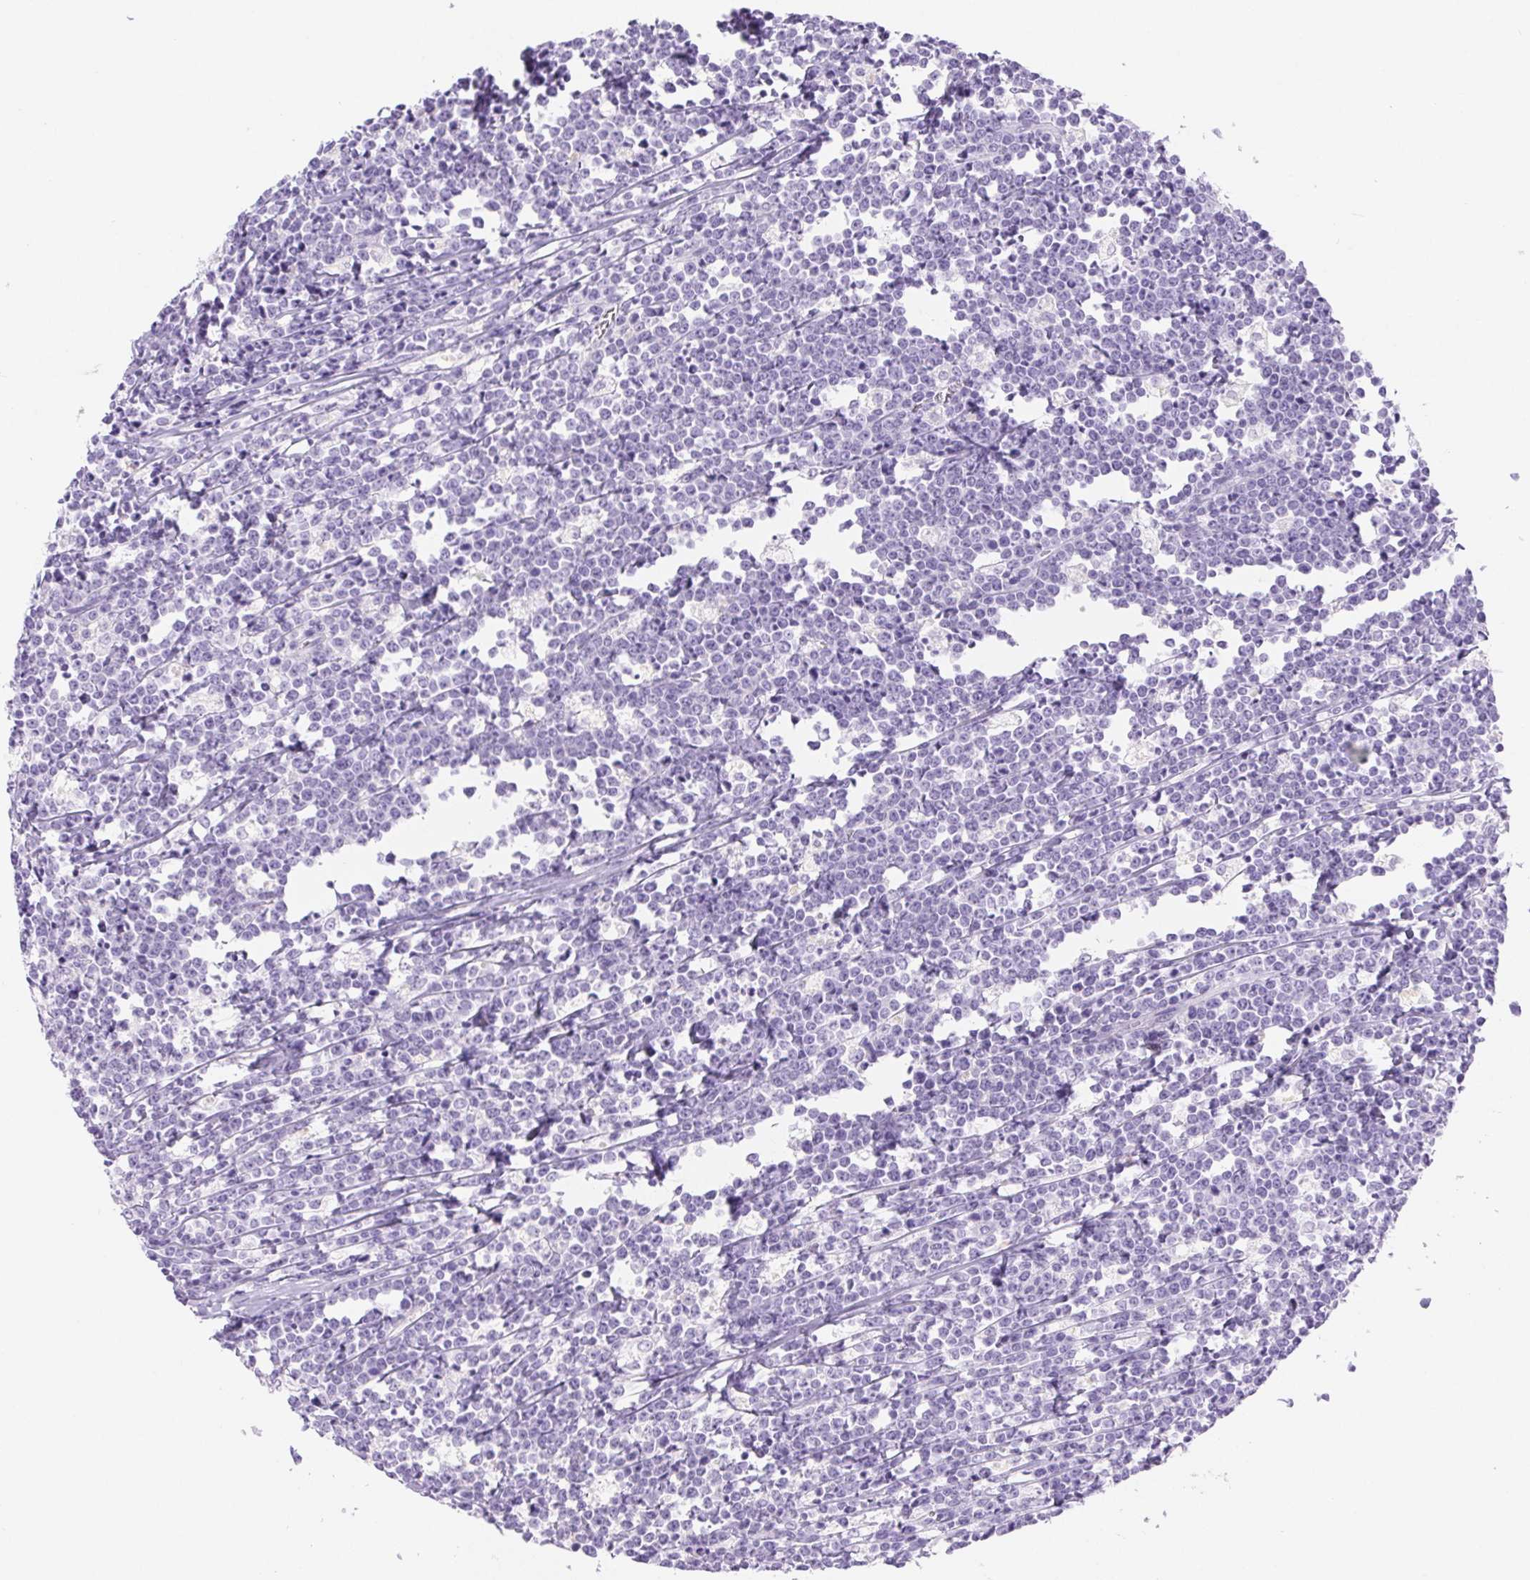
{"staining": {"intensity": "negative", "quantity": "none", "location": "none"}, "tissue": "lymphoma", "cell_type": "Tumor cells", "image_type": "cancer", "snomed": [{"axis": "morphology", "description": "Malignant lymphoma, non-Hodgkin's type, High grade"}, {"axis": "topography", "description": "Small intestine"}], "caption": "This photomicrograph is of lymphoma stained with IHC to label a protein in brown with the nuclei are counter-stained blue. There is no positivity in tumor cells. (Brightfield microscopy of DAB (3,3'-diaminobenzidine) IHC at high magnification).", "gene": "PNLIP", "patient": {"sex": "female", "age": 56}}